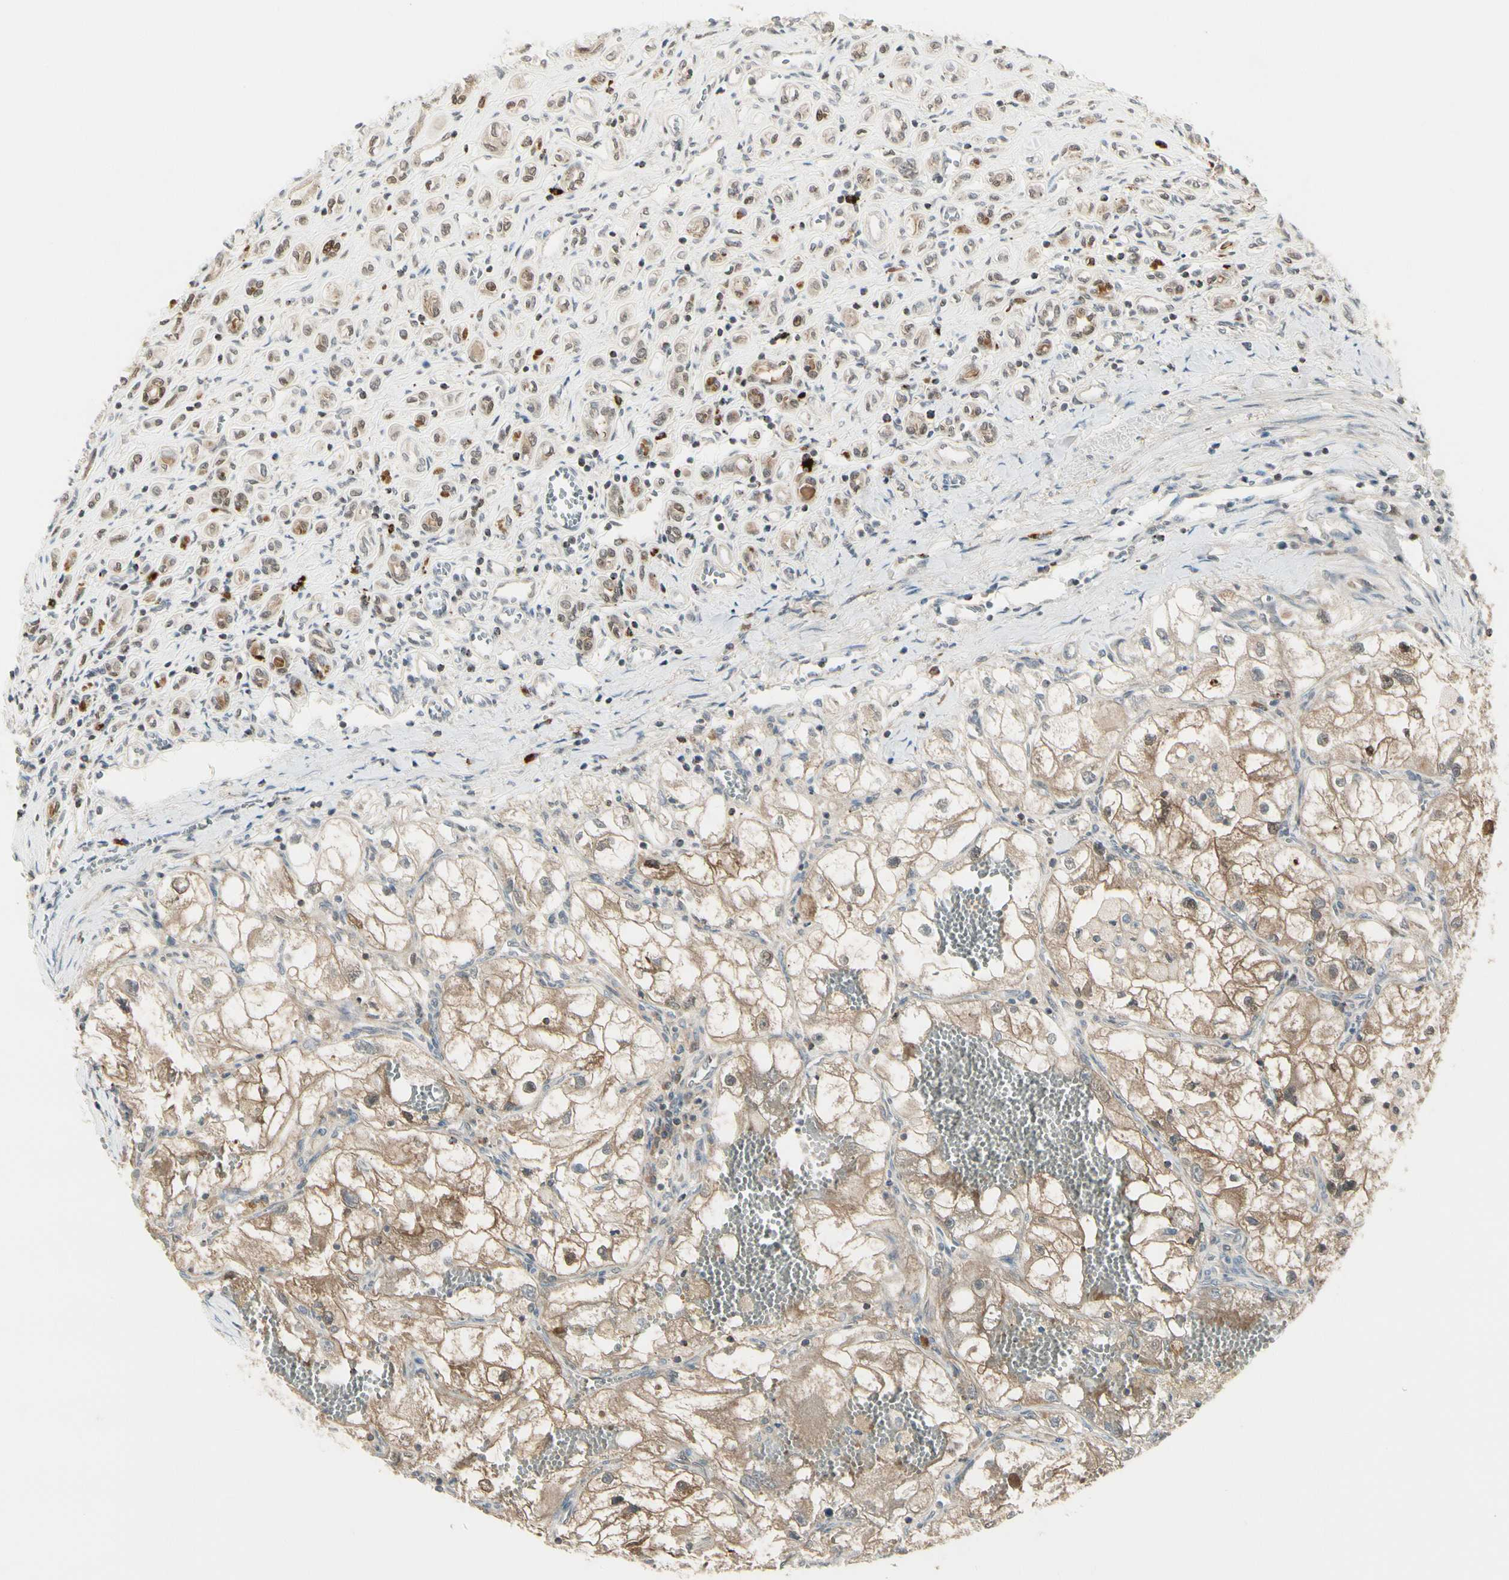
{"staining": {"intensity": "moderate", "quantity": ">75%", "location": "cytoplasmic/membranous,nuclear"}, "tissue": "renal cancer", "cell_type": "Tumor cells", "image_type": "cancer", "snomed": [{"axis": "morphology", "description": "Adenocarcinoma, NOS"}, {"axis": "topography", "description": "Kidney"}], "caption": "Adenocarcinoma (renal) stained for a protein displays moderate cytoplasmic/membranous and nuclear positivity in tumor cells. Using DAB (3,3'-diaminobenzidine) (brown) and hematoxylin (blue) stains, captured at high magnification using brightfield microscopy.", "gene": "EVC", "patient": {"sex": "female", "age": 70}}